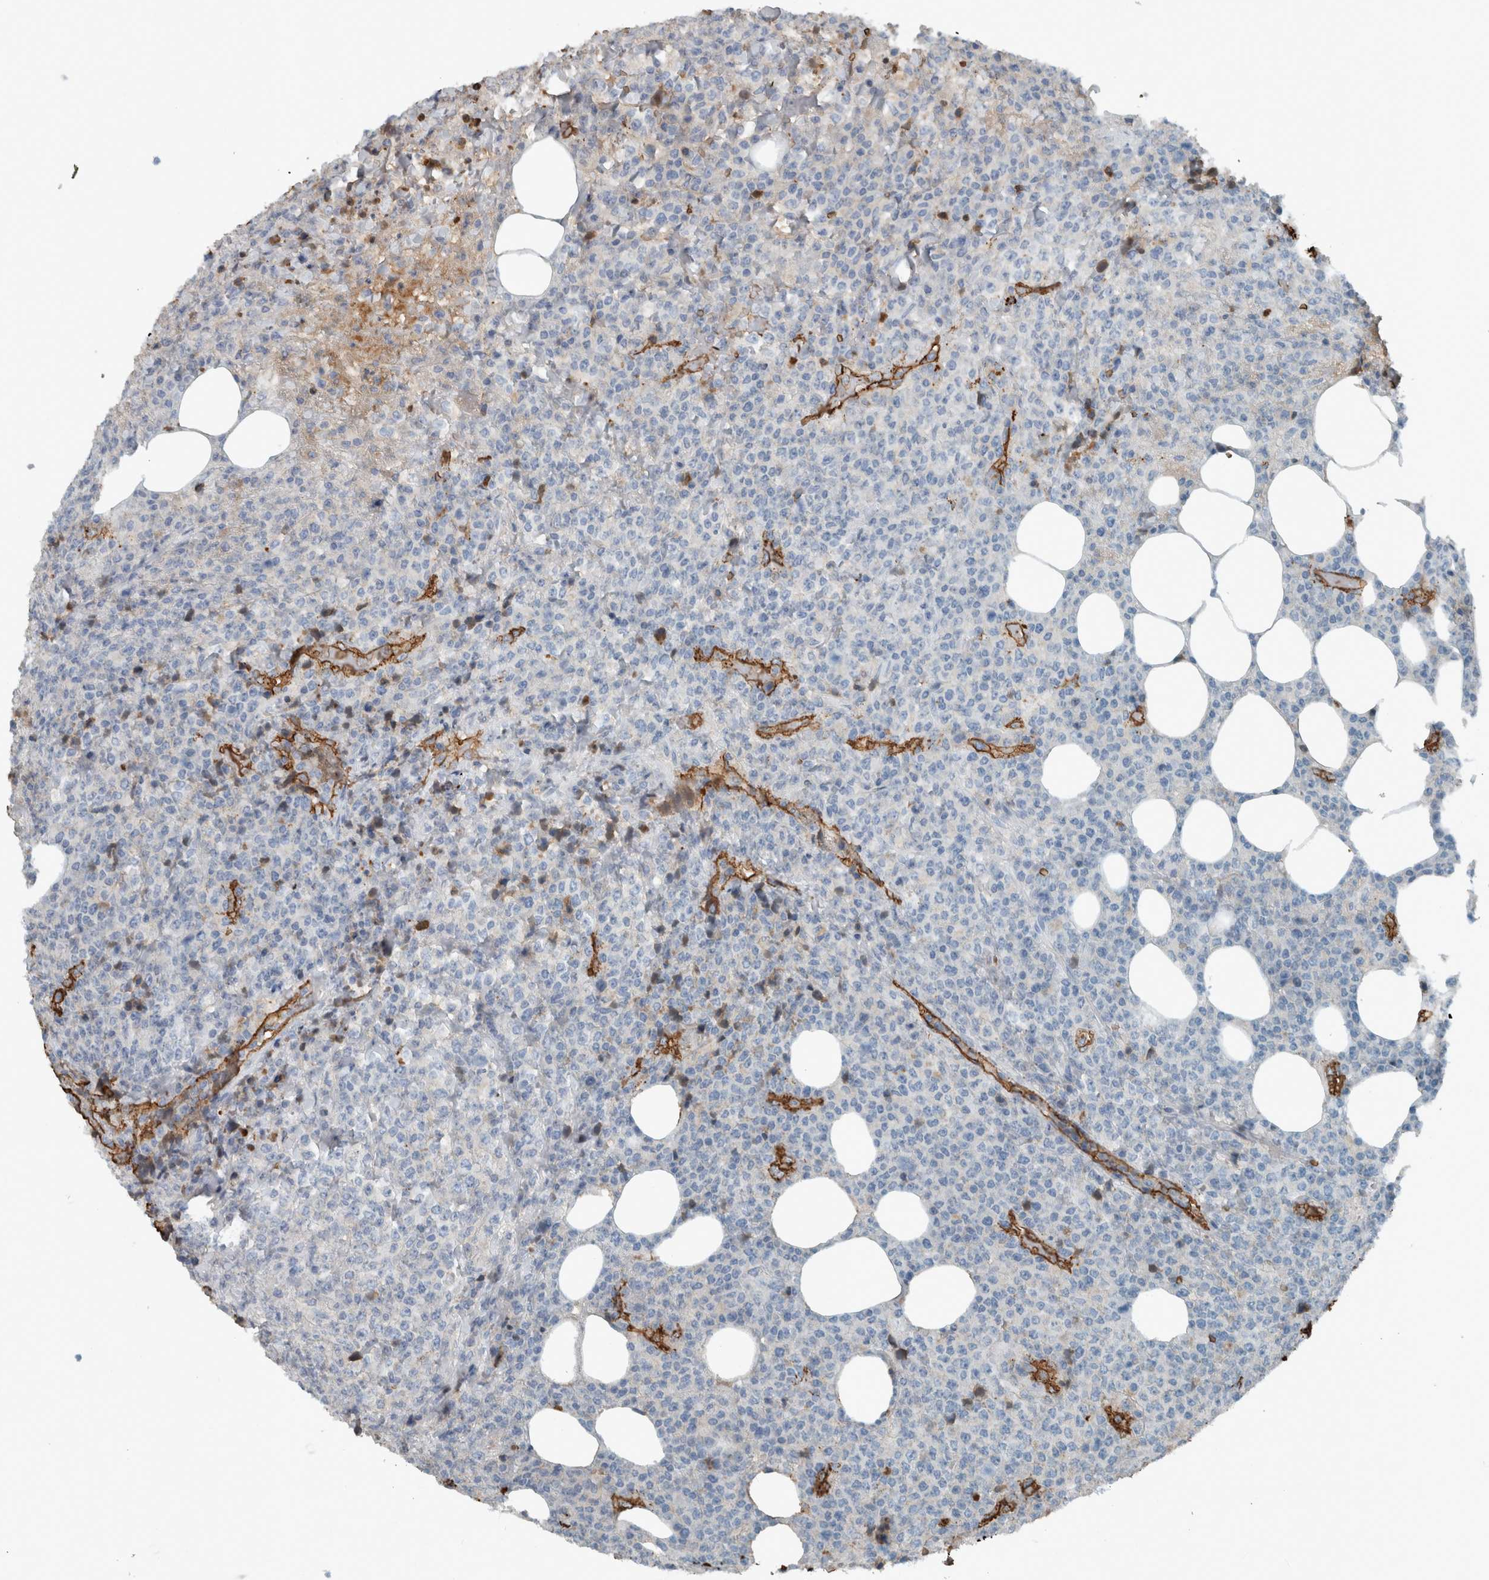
{"staining": {"intensity": "negative", "quantity": "none", "location": "none"}, "tissue": "lymphoma", "cell_type": "Tumor cells", "image_type": "cancer", "snomed": [{"axis": "morphology", "description": "Malignant lymphoma, non-Hodgkin's type, High grade"}, {"axis": "topography", "description": "Lymph node"}], "caption": "A high-resolution image shows immunohistochemistry (IHC) staining of lymphoma, which displays no significant expression in tumor cells. The staining was performed using DAB (3,3'-diaminobenzidine) to visualize the protein expression in brown, while the nuclei were stained in blue with hematoxylin (Magnification: 20x).", "gene": "LBP", "patient": {"sex": "male", "age": 13}}